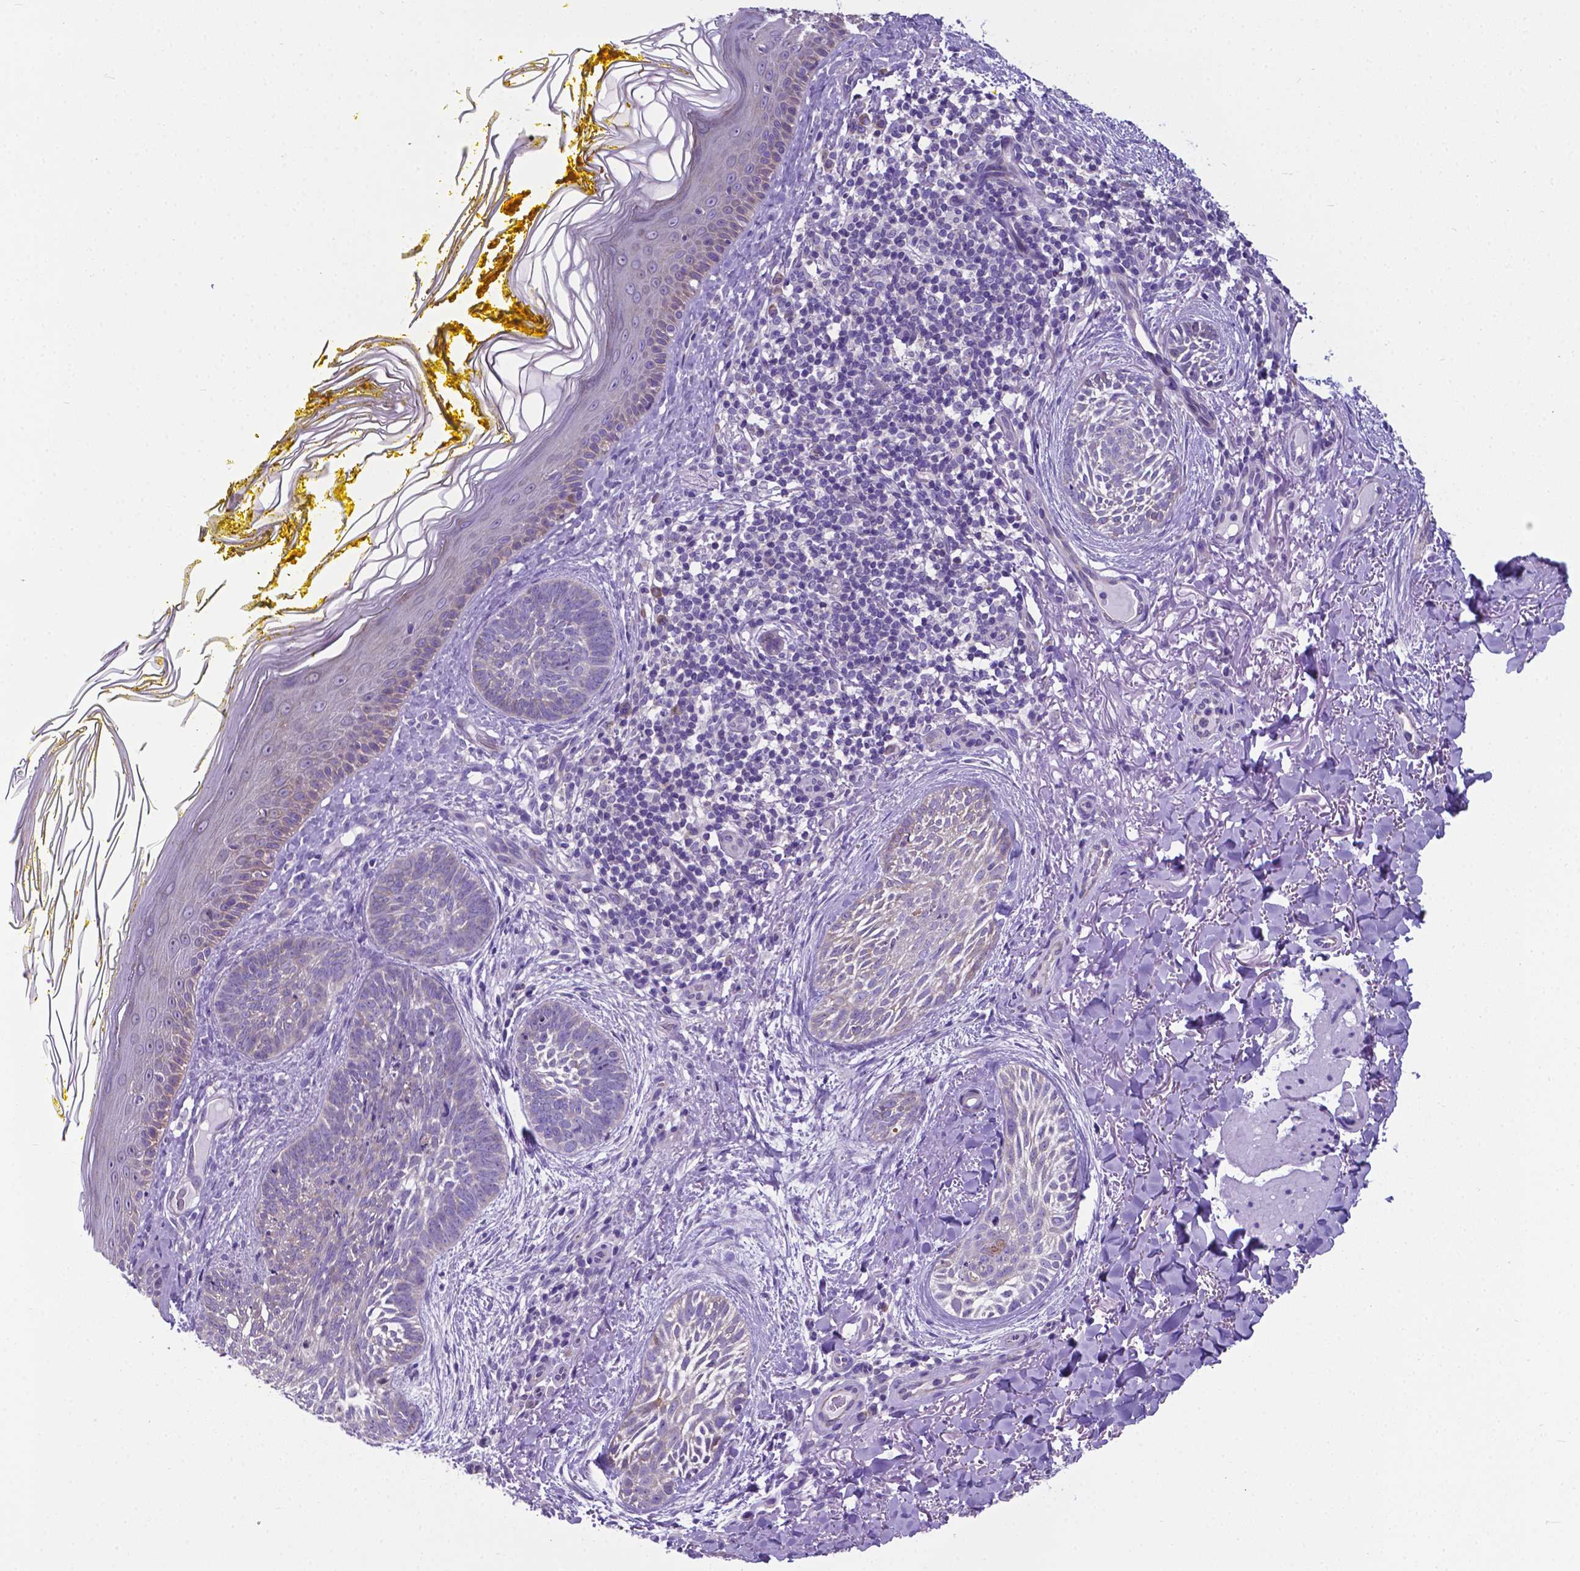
{"staining": {"intensity": "negative", "quantity": "none", "location": "none"}, "tissue": "skin cancer", "cell_type": "Tumor cells", "image_type": "cancer", "snomed": [{"axis": "morphology", "description": "Basal cell carcinoma"}, {"axis": "topography", "description": "Skin"}], "caption": "Image shows no protein expression in tumor cells of basal cell carcinoma (skin) tissue.", "gene": "RPL6", "patient": {"sex": "female", "age": 68}}